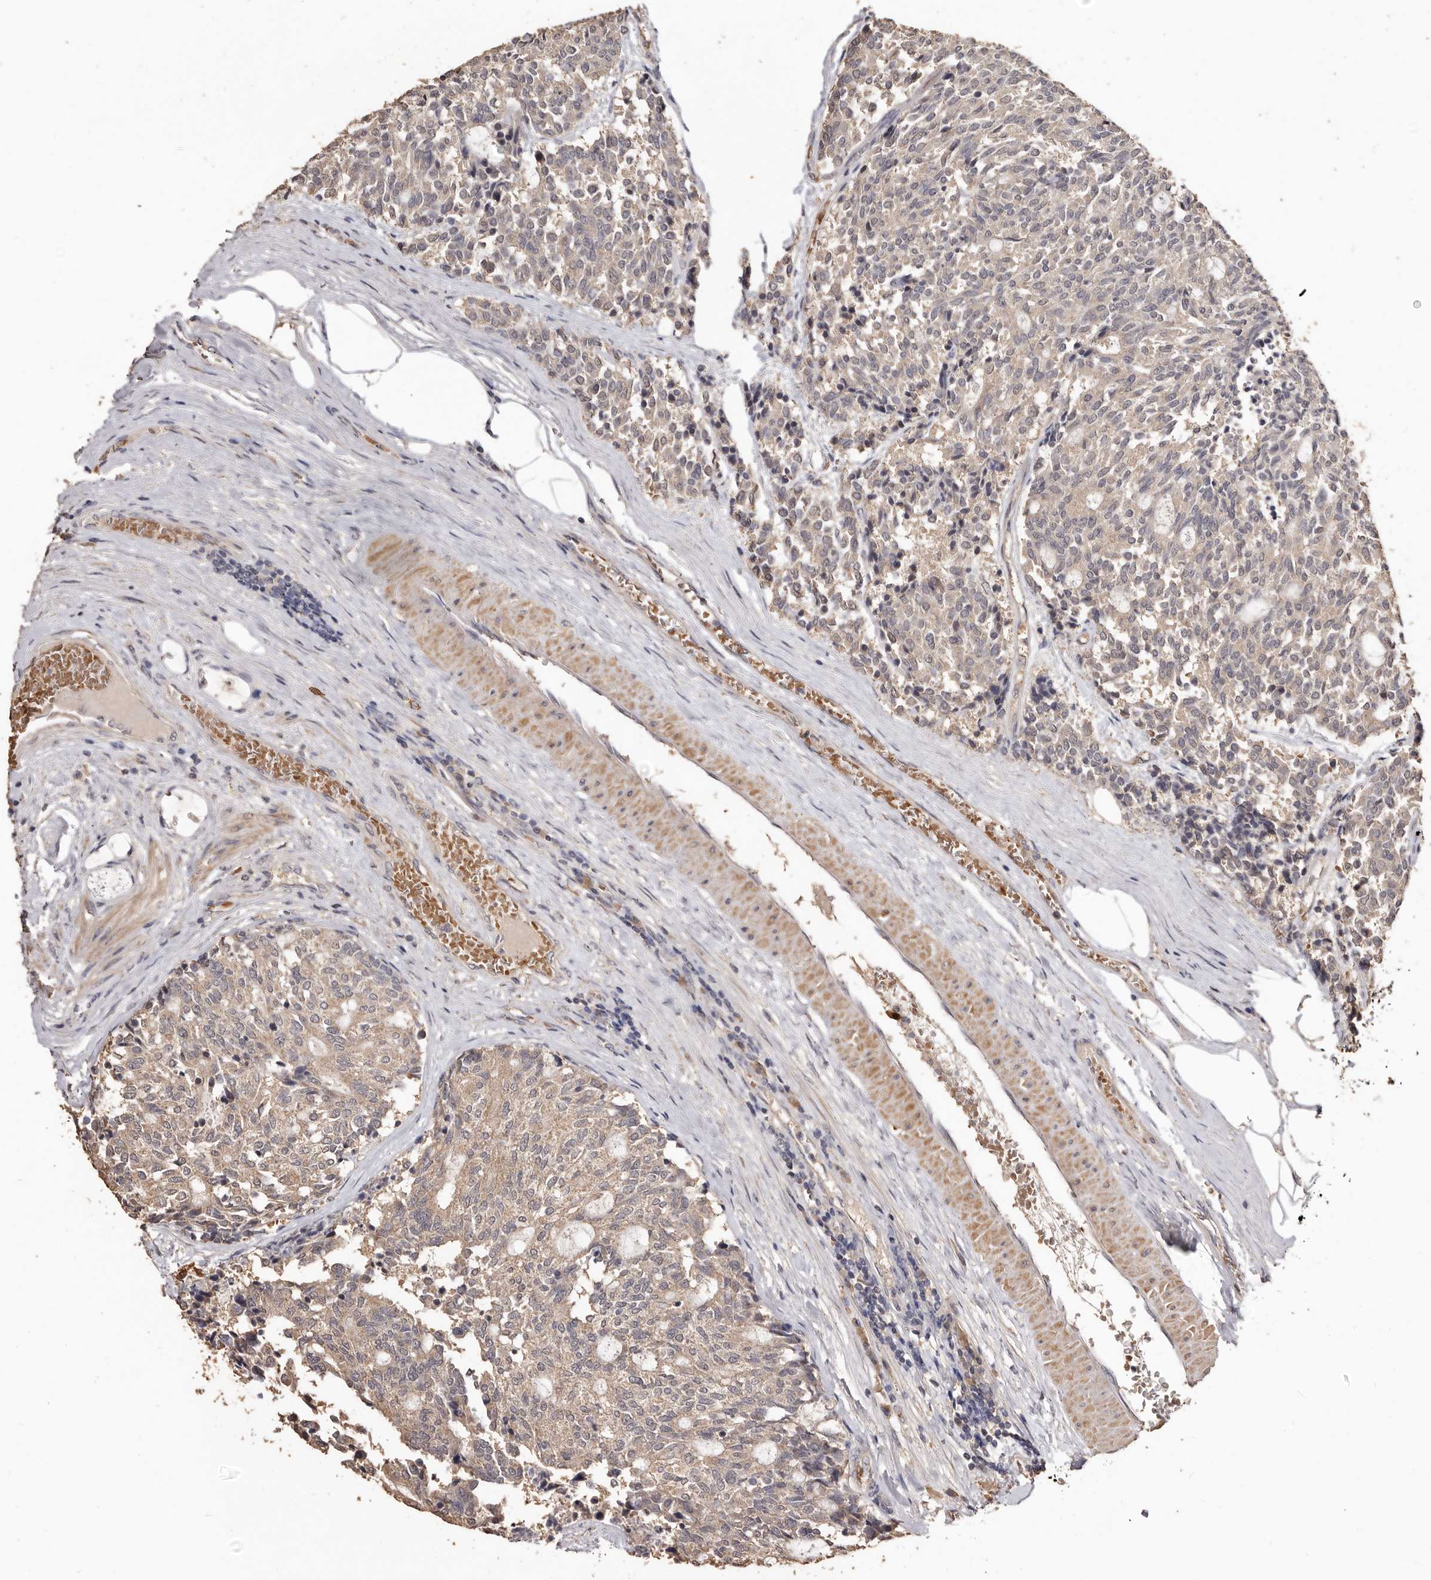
{"staining": {"intensity": "weak", "quantity": "<25%", "location": "cytoplasmic/membranous"}, "tissue": "carcinoid", "cell_type": "Tumor cells", "image_type": "cancer", "snomed": [{"axis": "morphology", "description": "Carcinoid, malignant, NOS"}, {"axis": "topography", "description": "Pancreas"}], "caption": "This photomicrograph is of carcinoid (malignant) stained with immunohistochemistry to label a protein in brown with the nuclei are counter-stained blue. There is no positivity in tumor cells.", "gene": "INAVA", "patient": {"sex": "female", "age": 54}}